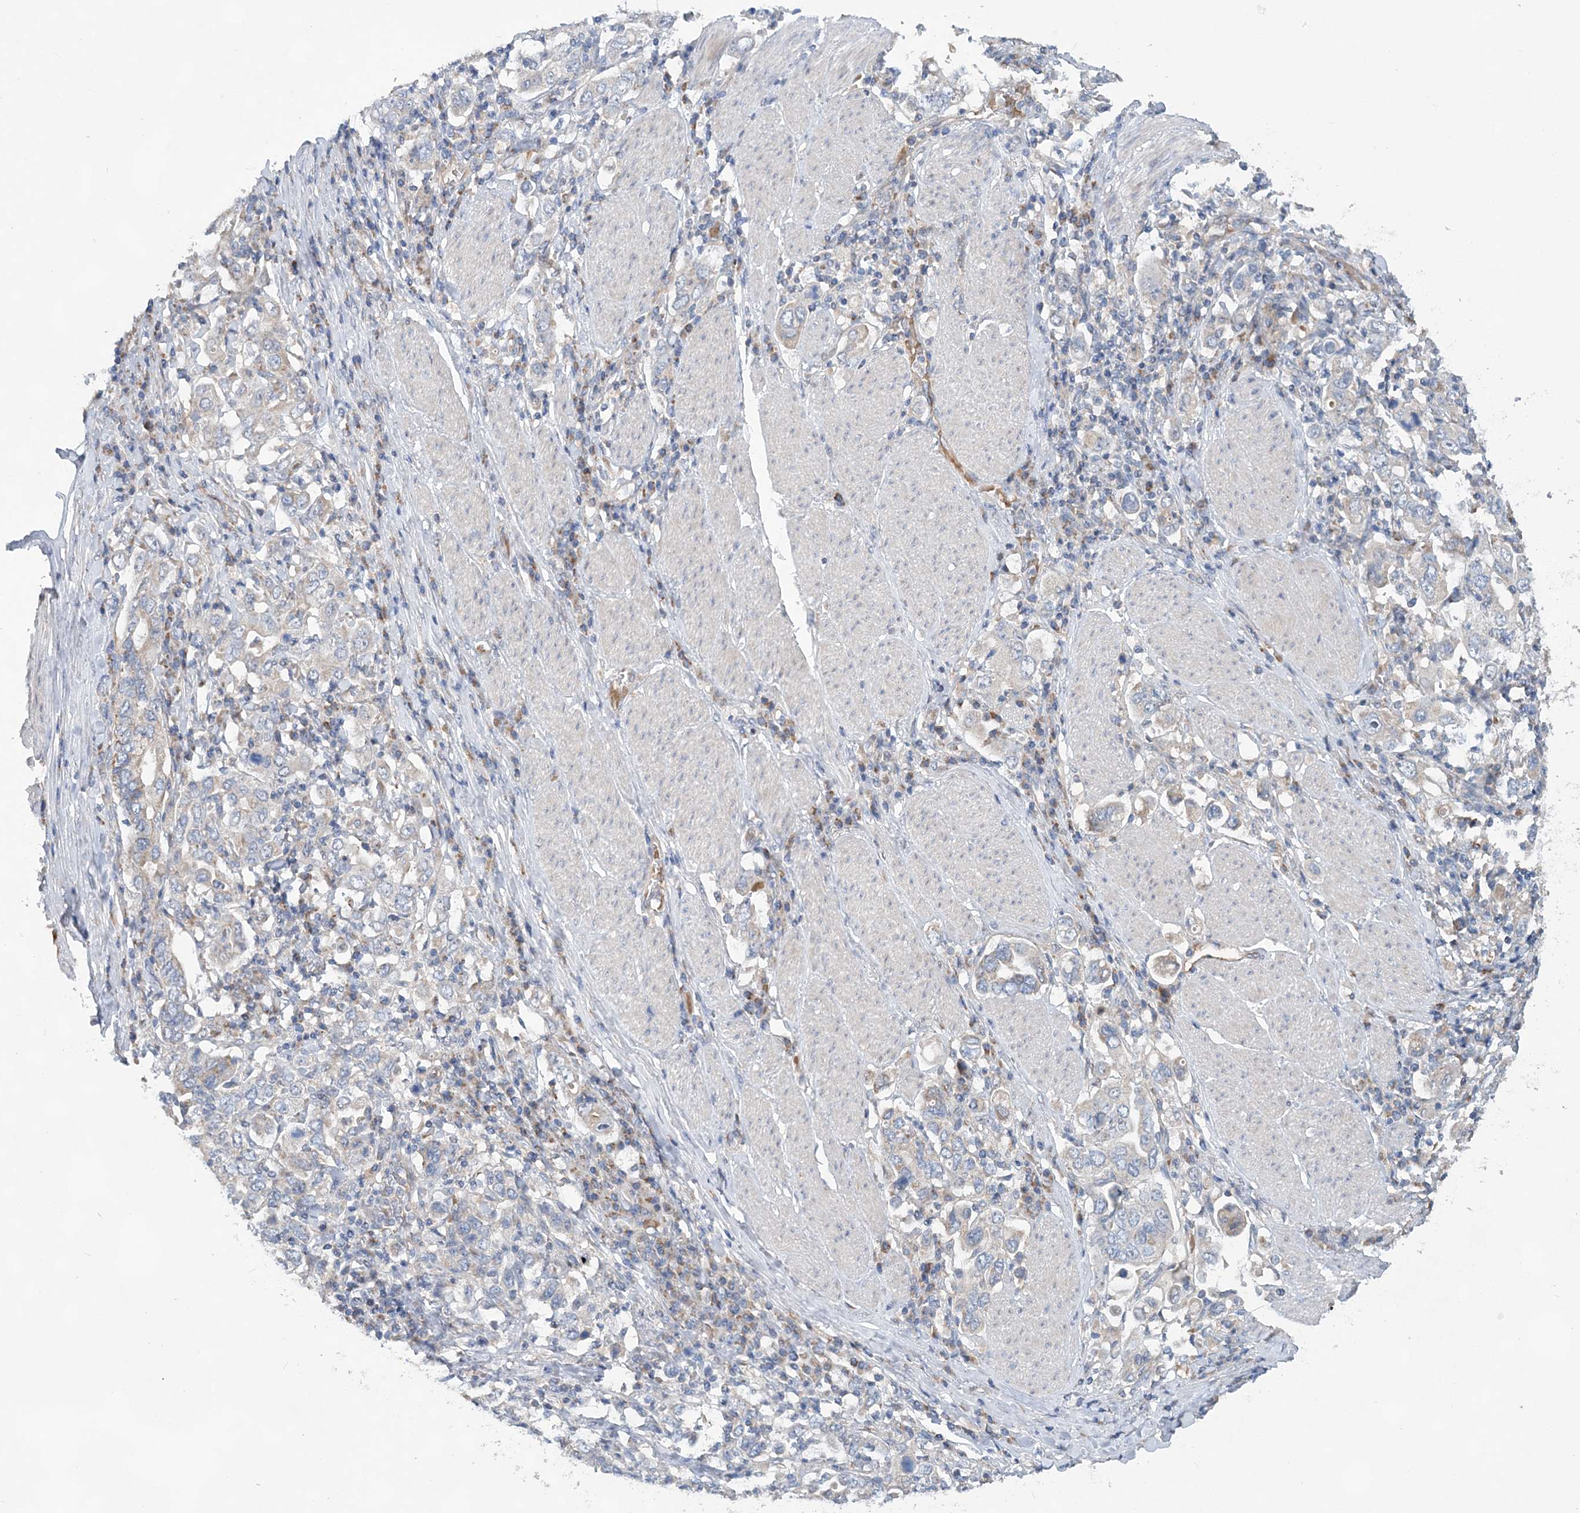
{"staining": {"intensity": "negative", "quantity": "none", "location": "none"}, "tissue": "stomach cancer", "cell_type": "Tumor cells", "image_type": "cancer", "snomed": [{"axis": "morphology", "description": "Adenocarcinoma, NOS"}, {"axis": "topography", "description": "Stomach, upper"}], "caption": "A photomicrograph of adenocarcinoma (stomach) stained for a protein exhibits no brown staining in tumor cells.", "gene": "TRAPPC13", "patient": {"sex": "male", "age": 62}}